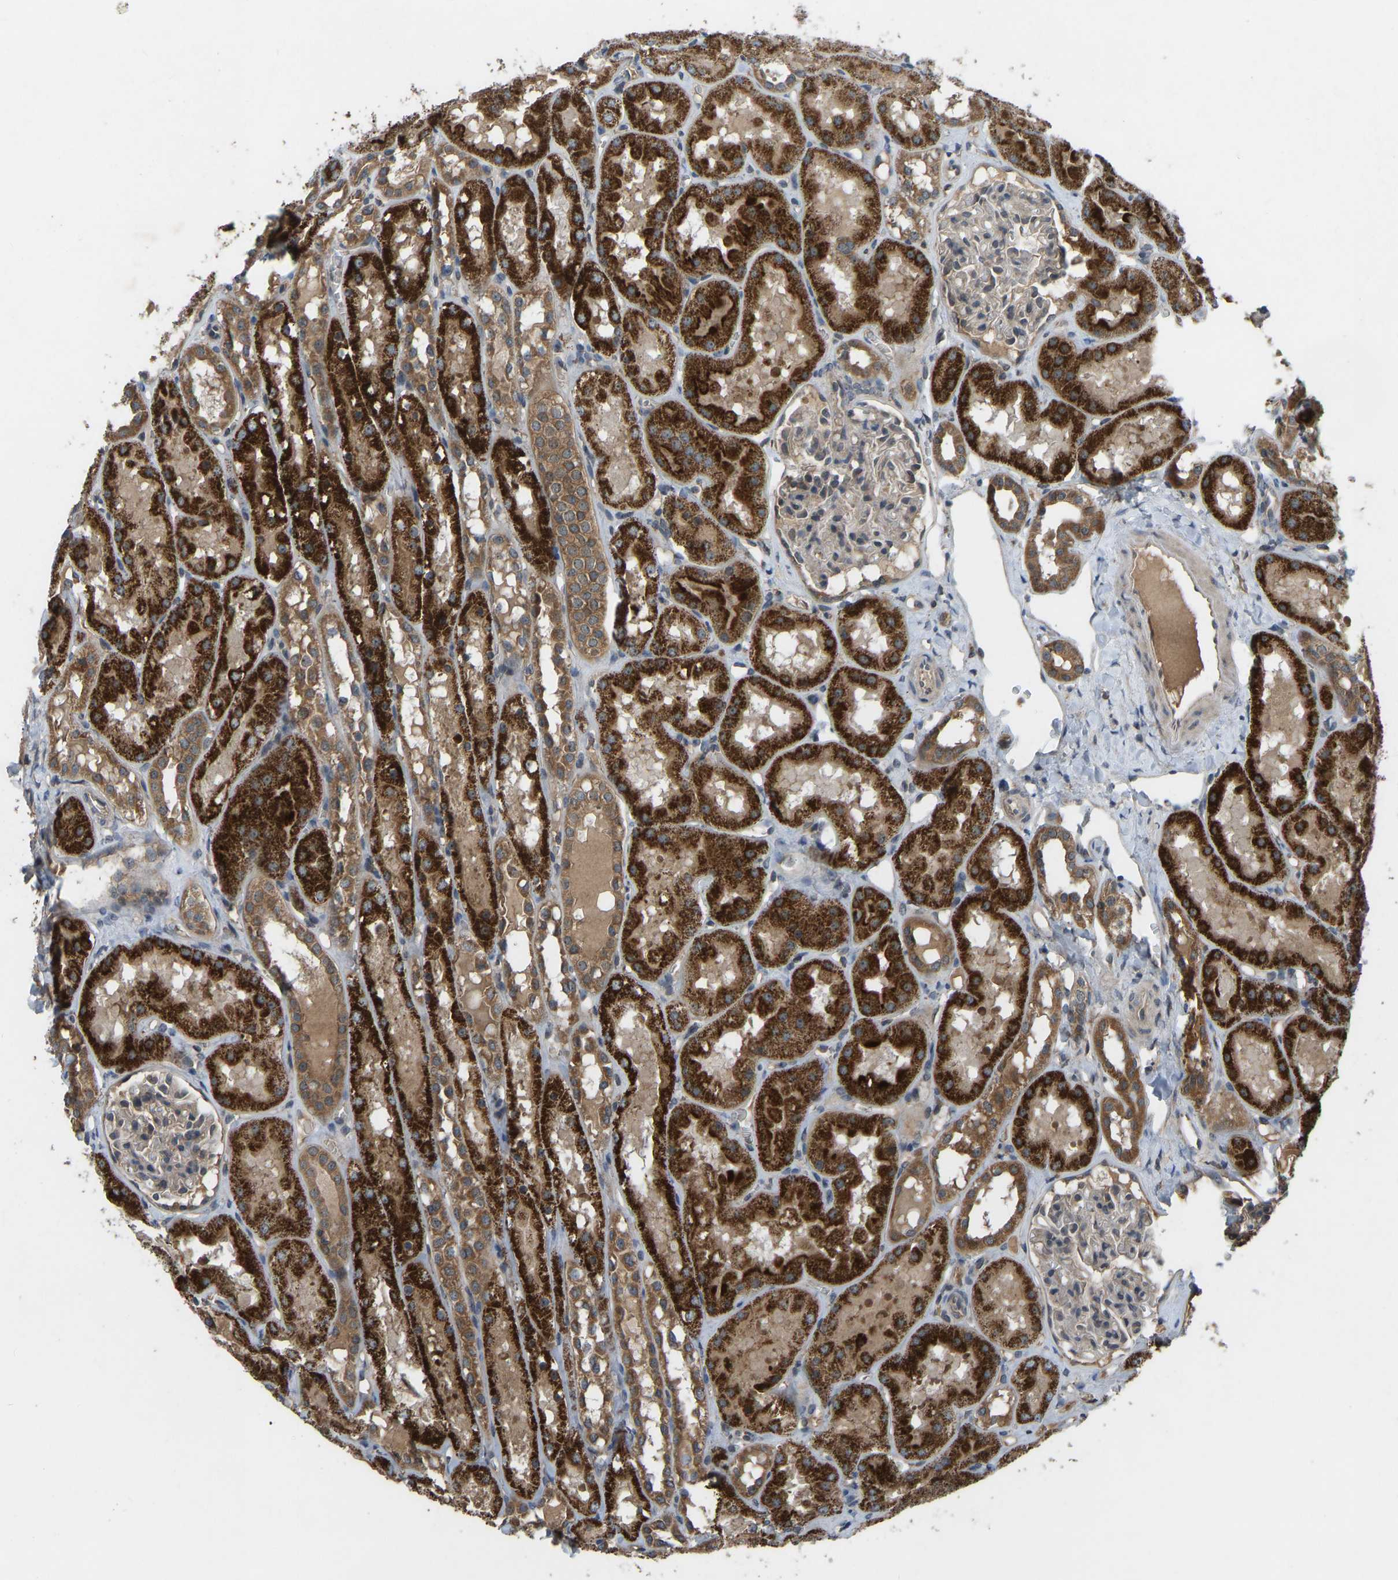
{"staining": {"intensity": "weak", "quantity": "<25%", "location": "cytoplasmic/membranous"}, "tissue": "kidney", "cell_type": "Cells in glomeruli", "image_type": "normal", "snomed": [{"axis": "morphology", "description": "Normal tissue, NOS"}, {"axis": "topography", "description": "Kidney"}, {"axis": "topography", "description": "Urinary bladder"}], "caption": "This is an IHC micrograph of benign kidney. There is no positivity in cells in glomeruli.", "gene": "ZNF71", "patient": {"sex": "male", "age": 16}}